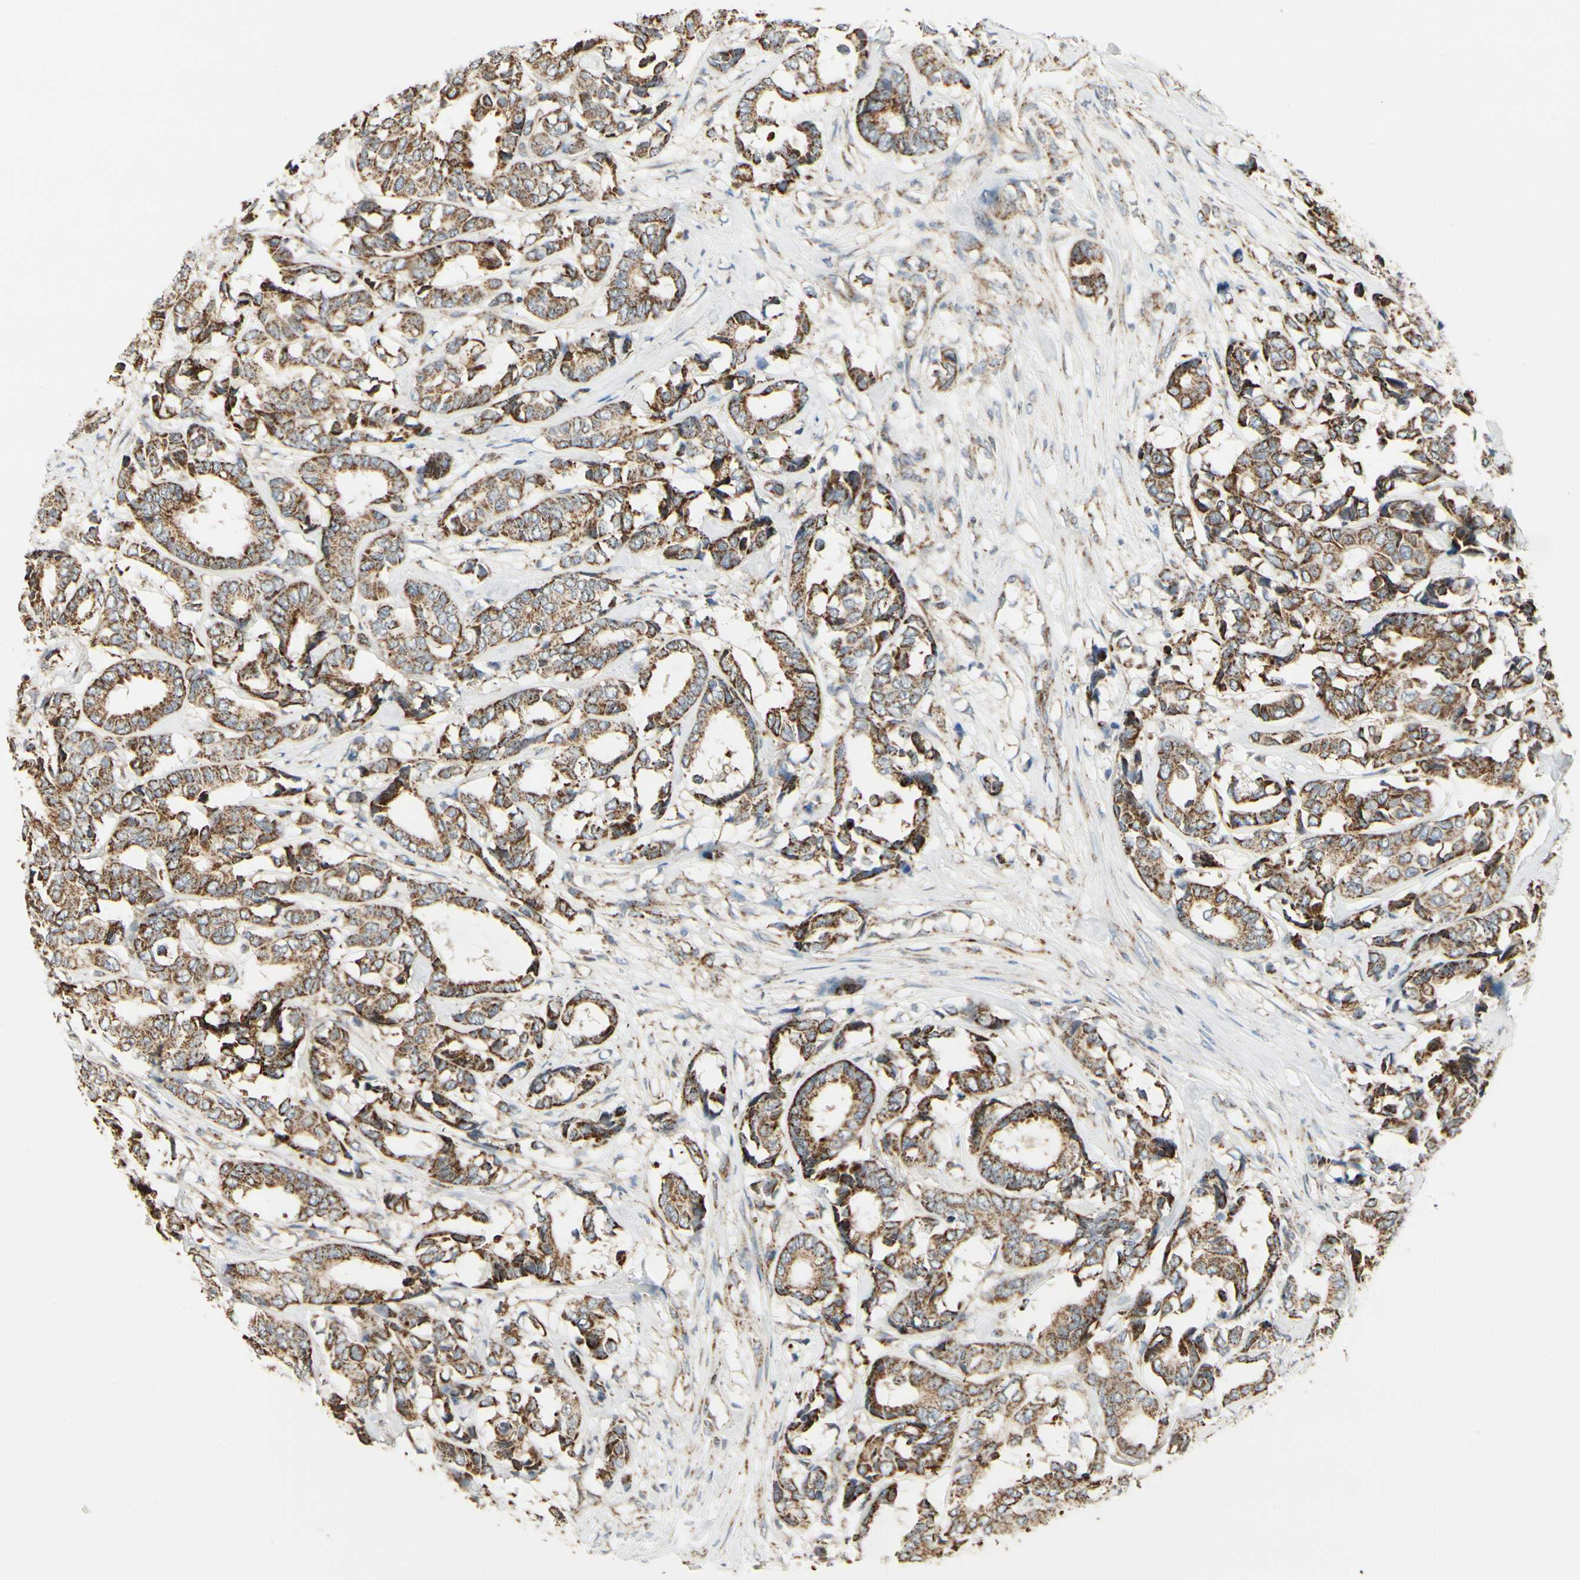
{"staining": {"intensity": "strong", "quantity": ">75%", "location": "cytoplasmic/membranous"}, "tissue": "breast cancer", "cell_type": "Tumor cells", "image_type": "cancer", "snomed": [{"axis": "morphology", "description": "Duct carcinoma"}, {"axis": "topography", "description": "Breast"}], "caption": "Immunohistochemical staining of invasive ductal carcinoma (breast) displays strong cytoplasmic/membranous protein expression in about >75% of tumor cells. (DAB = brown stain, brightfield microscopy at high magnification).", "gene": "ANKS6", "patient": {"sex": "female", "age": 87}}